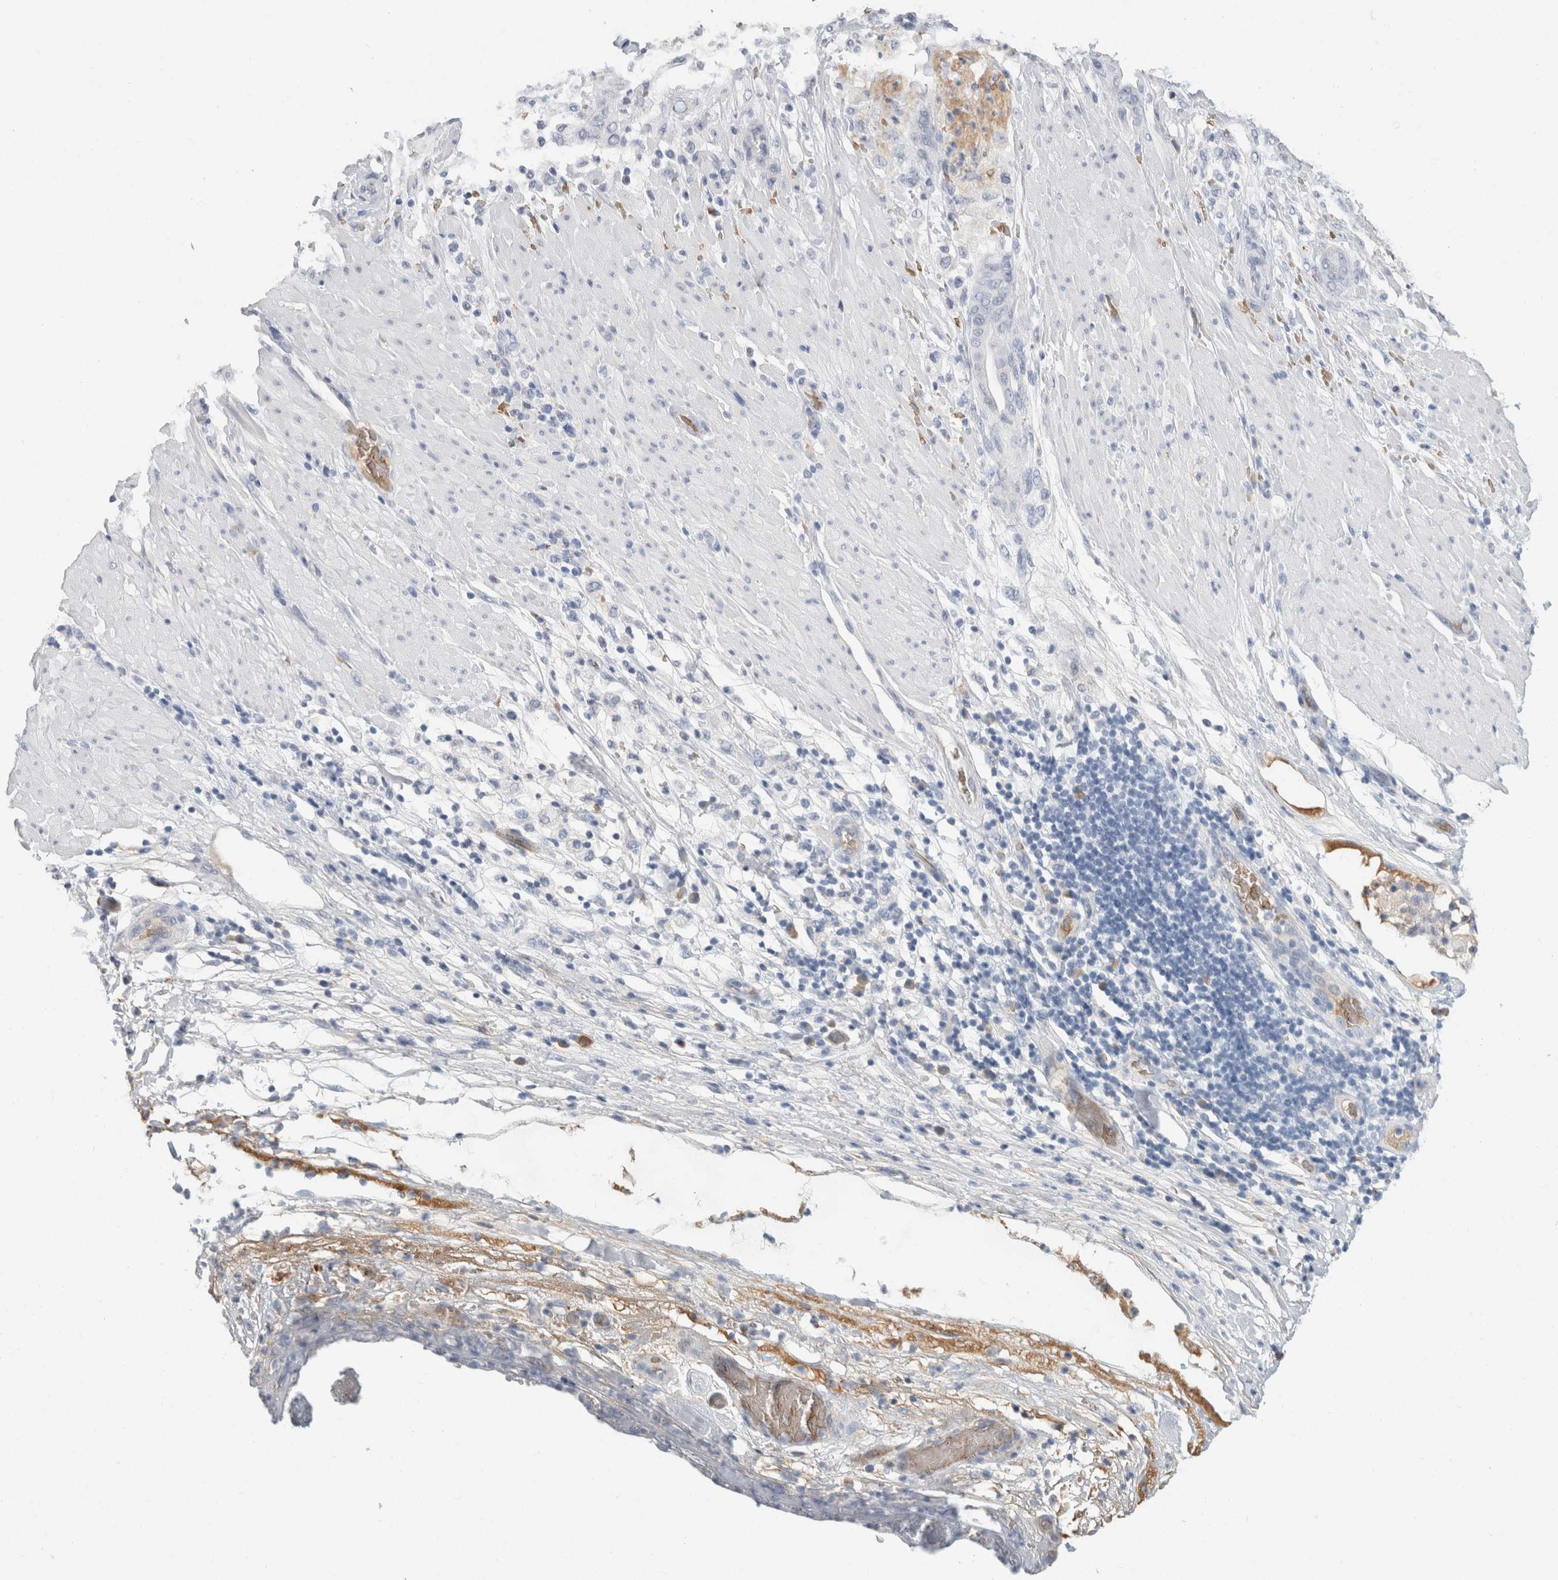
{"staining": {"intensity": "negative", "quantity": "none", "location": "none"}, "tissue": "pancreatic cancer", "cell_type": "Tumor cells", "image_type": "cancer", "snomed": [{"axis": "morphology", "description": "Adenocarcinoma, NOS"}, {"axis": "topography", "description": "Pancreas"}], "caption": "Protein analysis of pancreatic cancer (adenocarcinoma) displays no significant expression in tumor cells.", "gene": "CA1", "patient": {"sex": "male", "age": 63}}